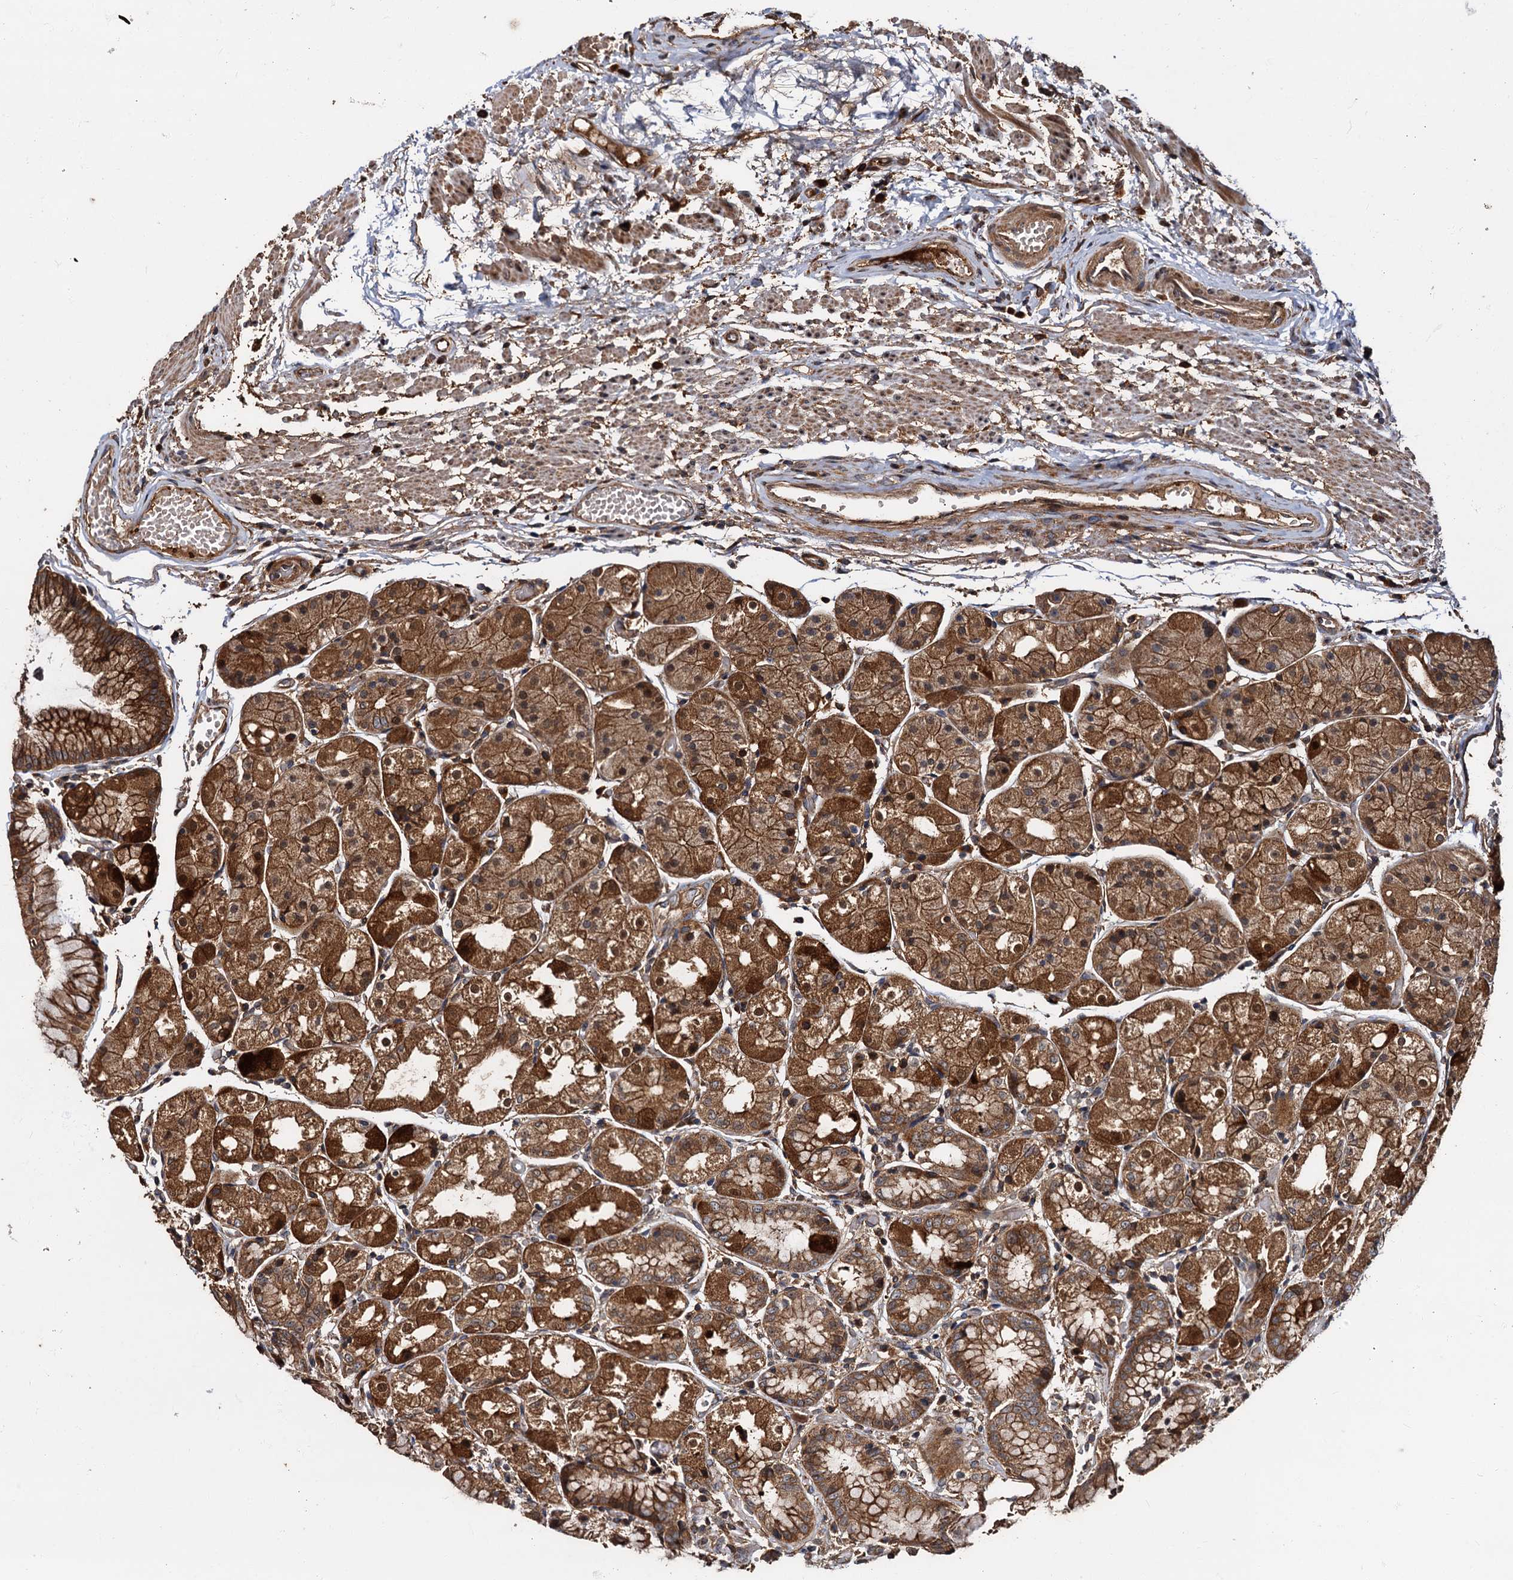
{"staining": {"intensity": "strong", "quantity": ">75%", "location": "cytoplasmic/membranous"}, "tissue": "stomach", "cell_type": "Glandular cells", "image_type": "normal", "snomed": [{"axis": "morphology", "description": "Normal tissue, NOS"}, {"axis": "topography", "description": "Stomach, upper"}], "caption": "High-power microscopy captured an immunohistochemistry image of unremarkable stomach, revealing strong cytoplasmic/membranous staining in approximately >75% of glandular cells.", "gene": "PEX5", "patient": {"sex": "male", "age": 72}}